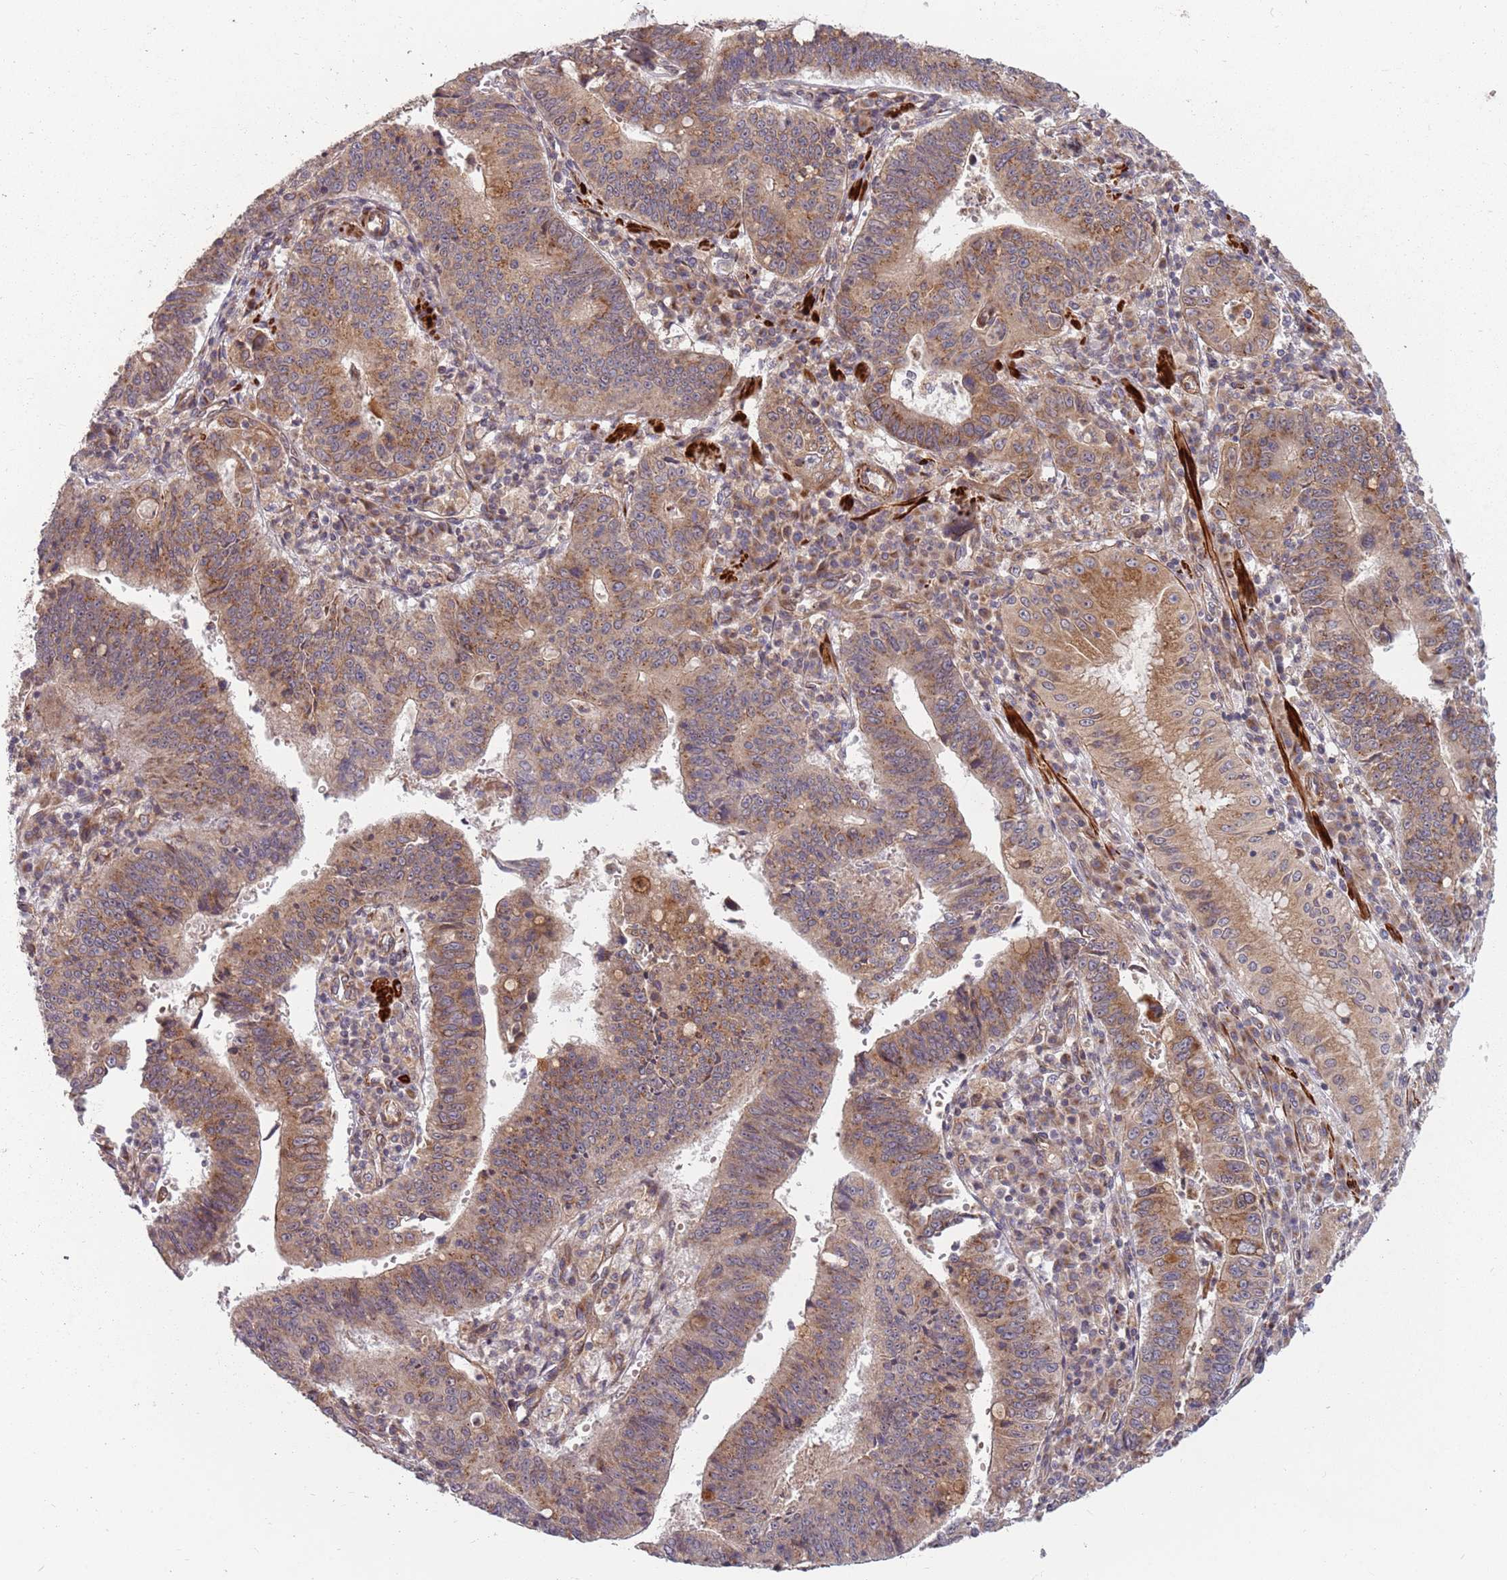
{"staining": {"intensity": "moderate", "quantity": ">75%", "location": "cytoplasmic/membranous"}, "tissue": "stomach cancer", "cell_type": "Tumor cells", "image_type": "cancer", "snomed": [{"axis": "morphology", "description": "Adenocarcinoma, NOS"}, {"axis": "topography", "description": "Stomach"}], "caption": "Immunohistochemical staining of adenocarcinoma (stomach) demonstrates medium levels of moderate cytoplasmic/membranous protein expression in approximately >75% of tumor cells.", "gene": "PLD6", "patient": {"sex": "male", "age": 59}}